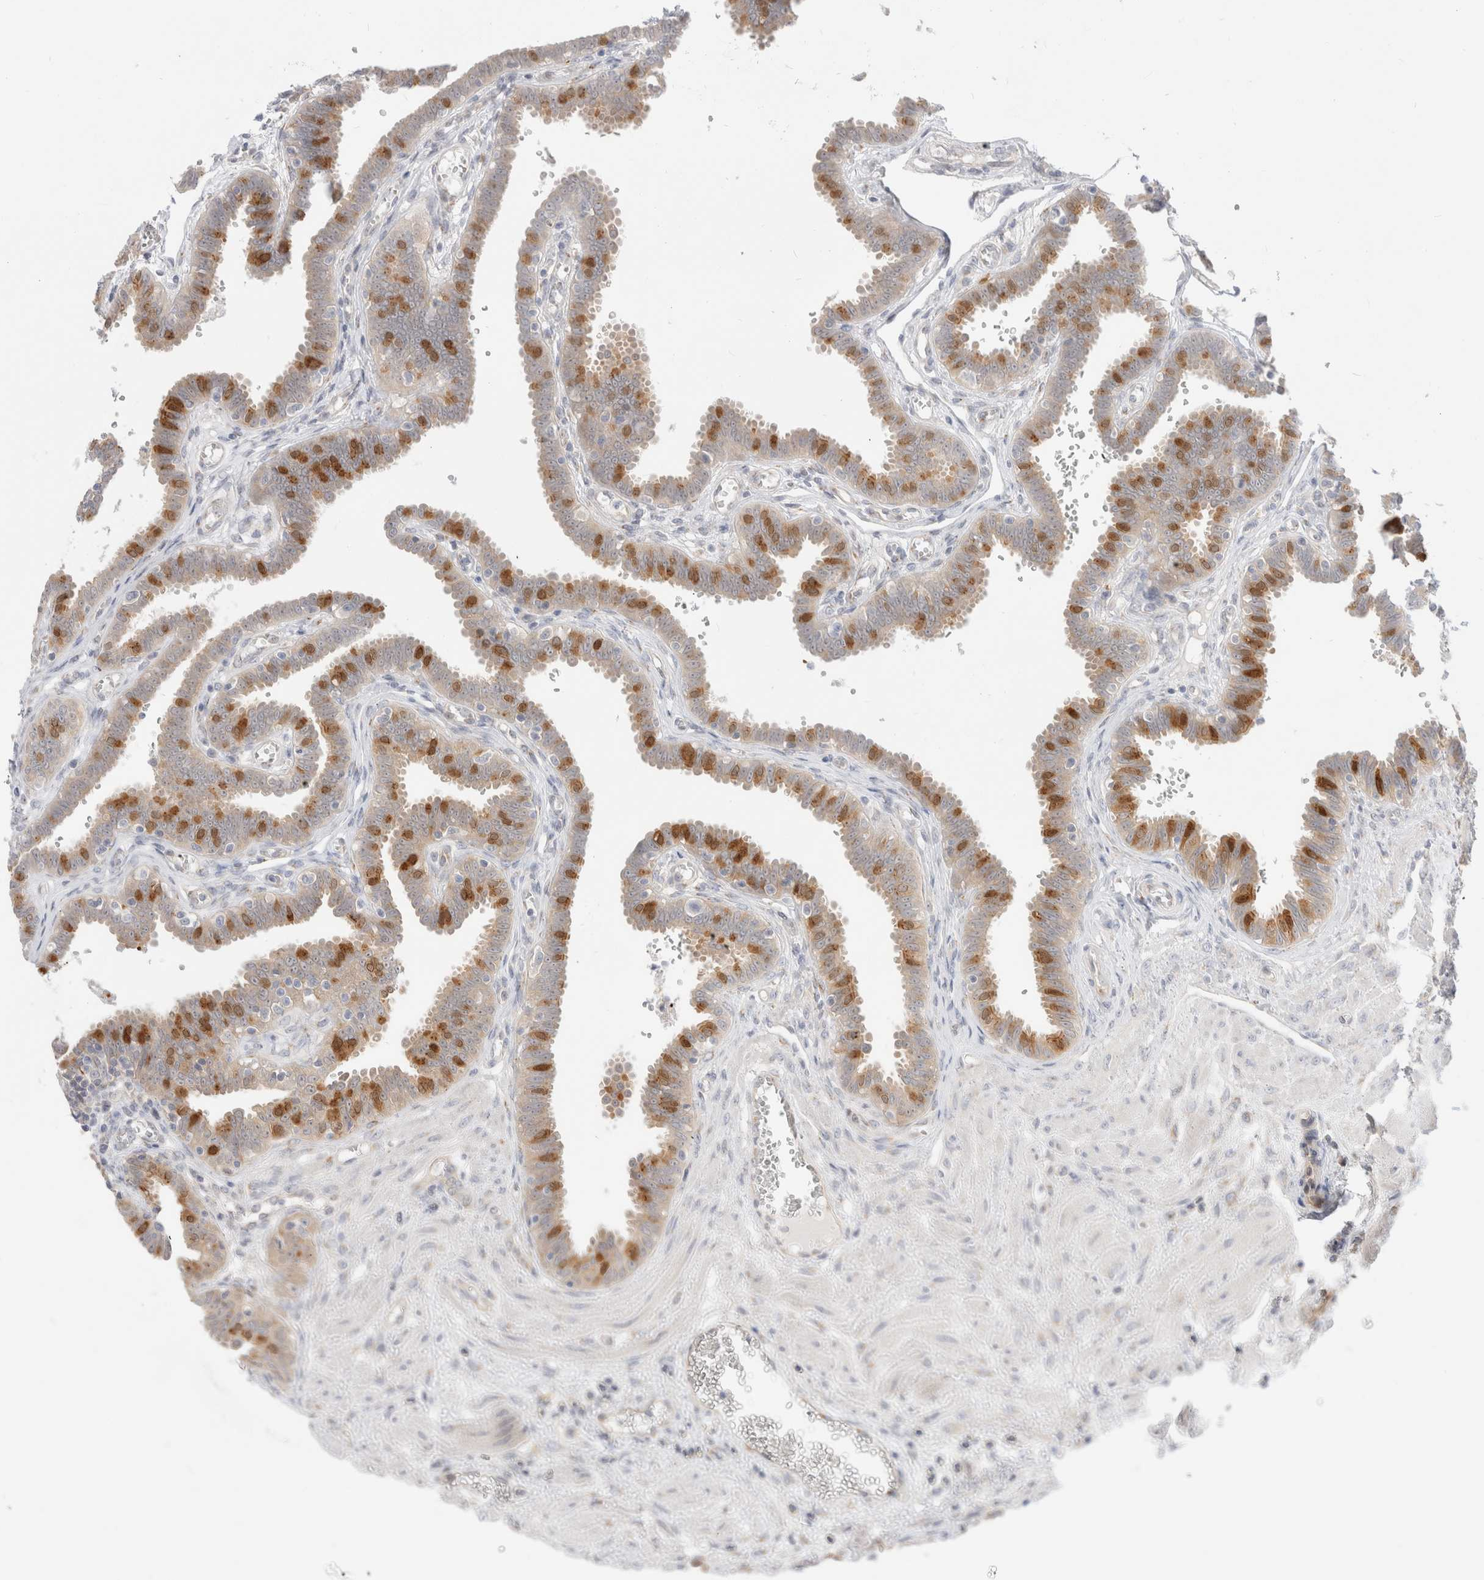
{"staining": {"intensity": "moderate", "quantity": ">75%", "location": "cytoplasmic/membranous"}, "tissue": "fallopian tube", "cell_type": "Glandular cells", "image_type": "normal", "snomed": [{"axis": "morphology", "description": "Normal tissue, NOS"}, {"axis": "topography", "description": "Fallopian tube"}], "caption": "A brown stain highlights moderate cytoplasmic/membranous staining of a protein in glandular cells of normal human fallopian tube. The staining is performed using DAB brown chromogen to label protein expression. The nuclei are counter-stained blue using hematoxylin.", "gene": "EFCAB13", "patient": {"sex": "female", "age": 32}}